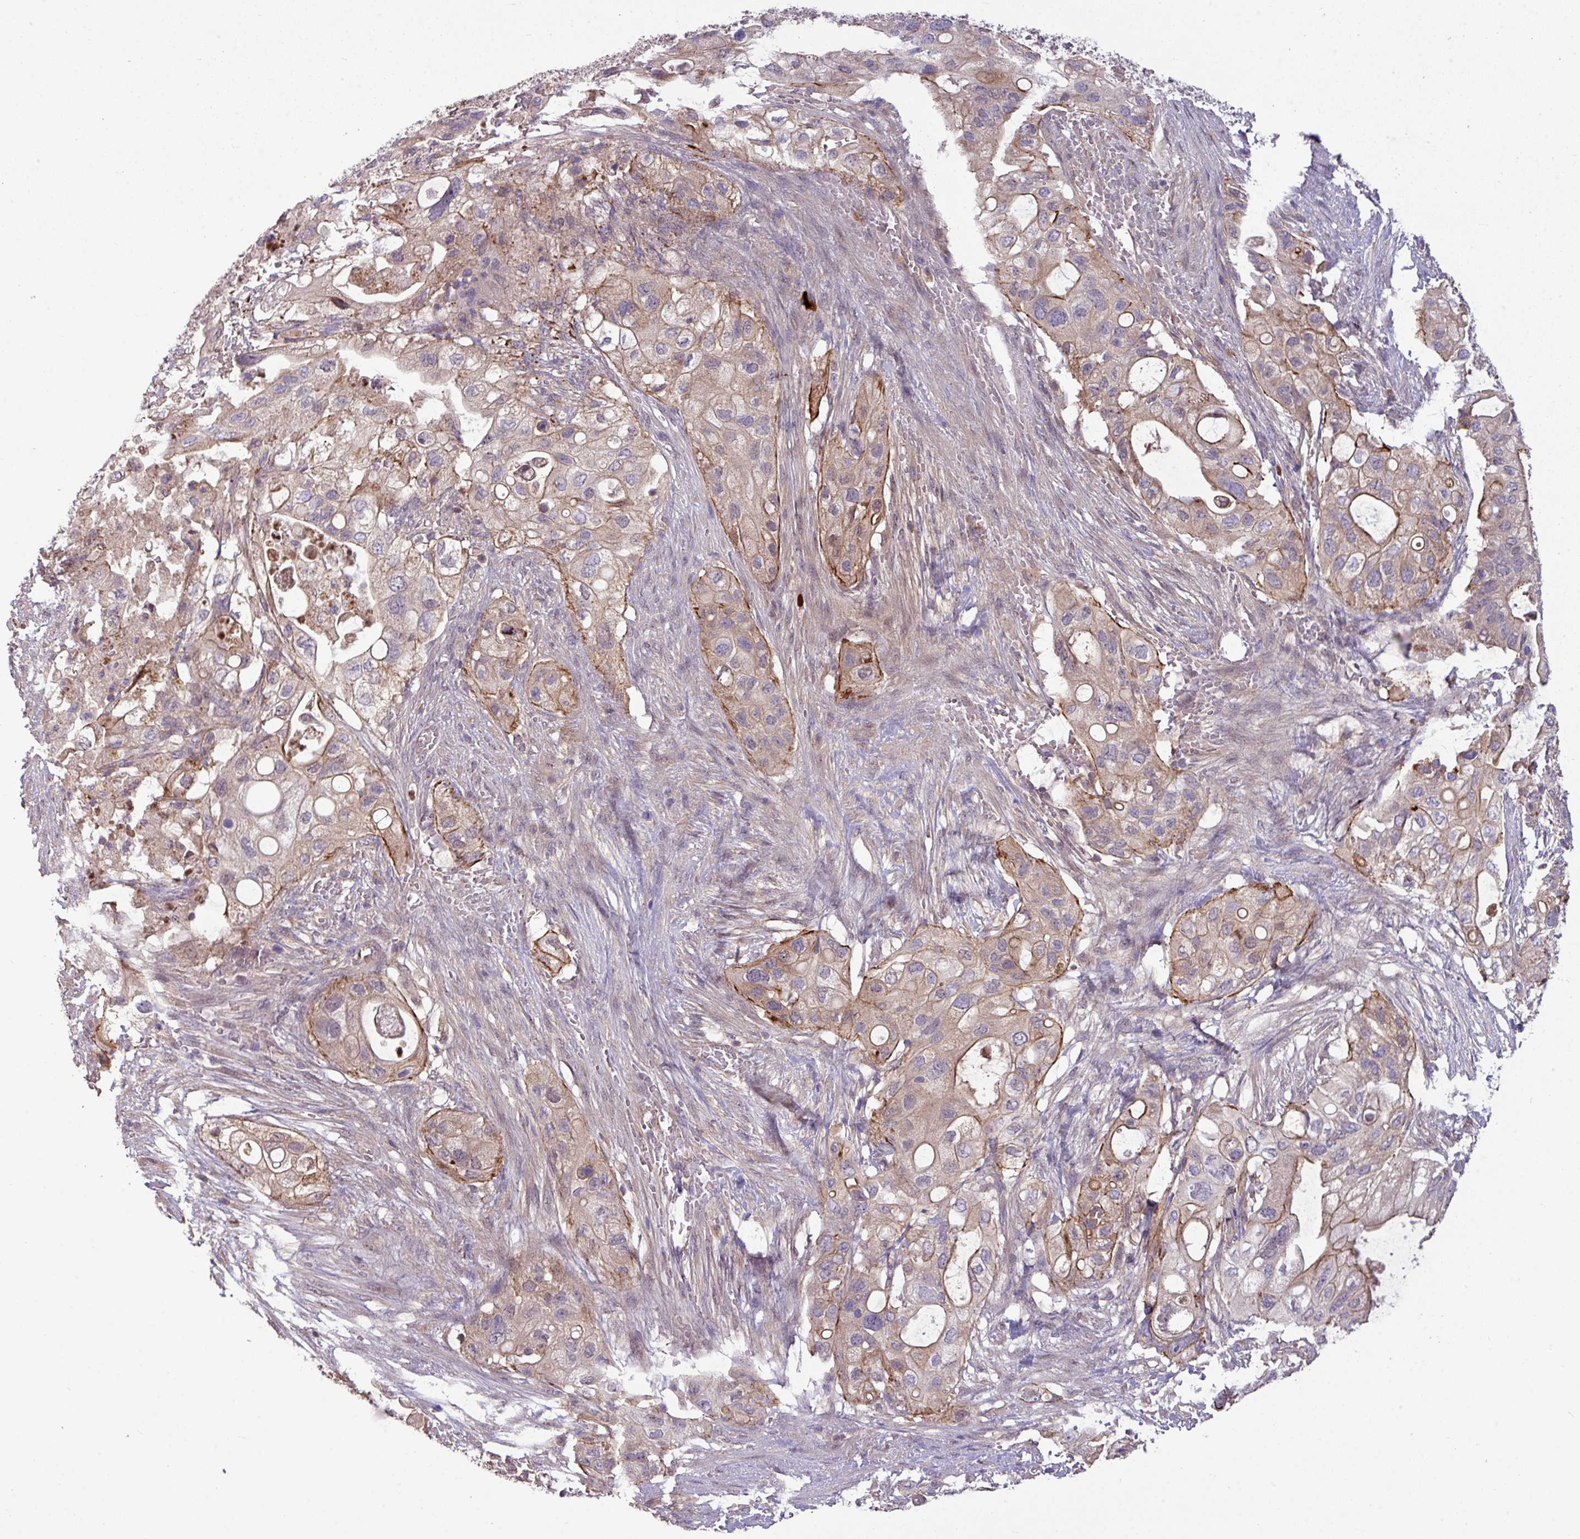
{"staining": {"intensity": "moderate", "quantity": "25%-75%", "location": "cytoplasmic/membranous"}, "tissue": "pancreatic cancer", "cell_type": "Tumor cells", "image_type": "cancer", "snomed": [{"axis": "morphology", "description": "Adenocarcinoma, NOS"}, {"axis": "topography", "description": "Pancreas"}], "caption": "A brown stain labels moderate cytoplasmic/membranous positivity of a protein in pancreatic adenocarcinoma tumor cells.", "gene": "PAPLN", "patient": {"sex": "female", "age": 72}}